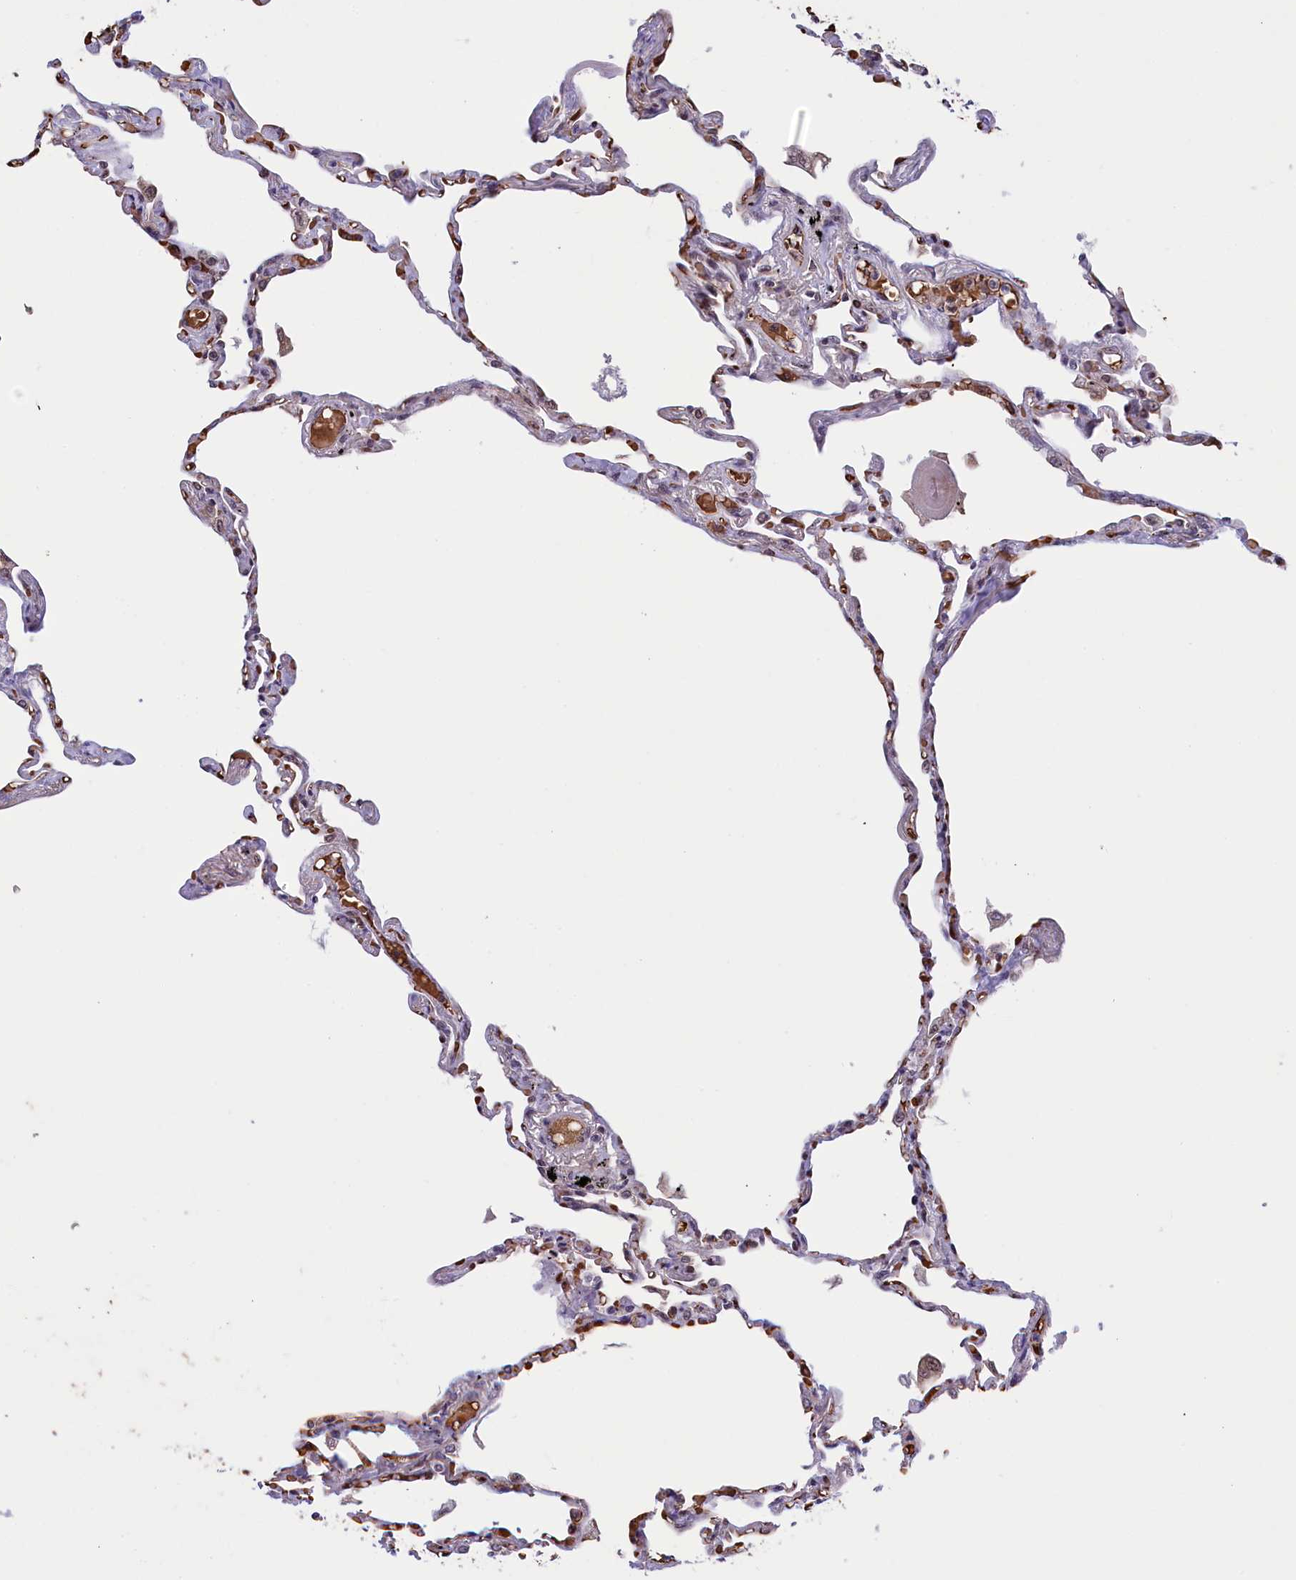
{"staining": {"intensity": "moderate", "quantity": "<25%", "location": "nuclear"}, "tissue": "lung", "cell_type": "Alveolar cells", "image_type": "normal", "snomed": [{"axis": "morphology", "description": "Normal tissue, NOS"}, {"axis": "topography", "description": "Lung"}], "caption": "Protein staining by immunohistochemistry (IHC) shows moderate nuclear expression in about <25% of alveolar cells in normal lung.", "gene": "MPHOSPH8", "patient": {"sex": "female", "age": 67}}